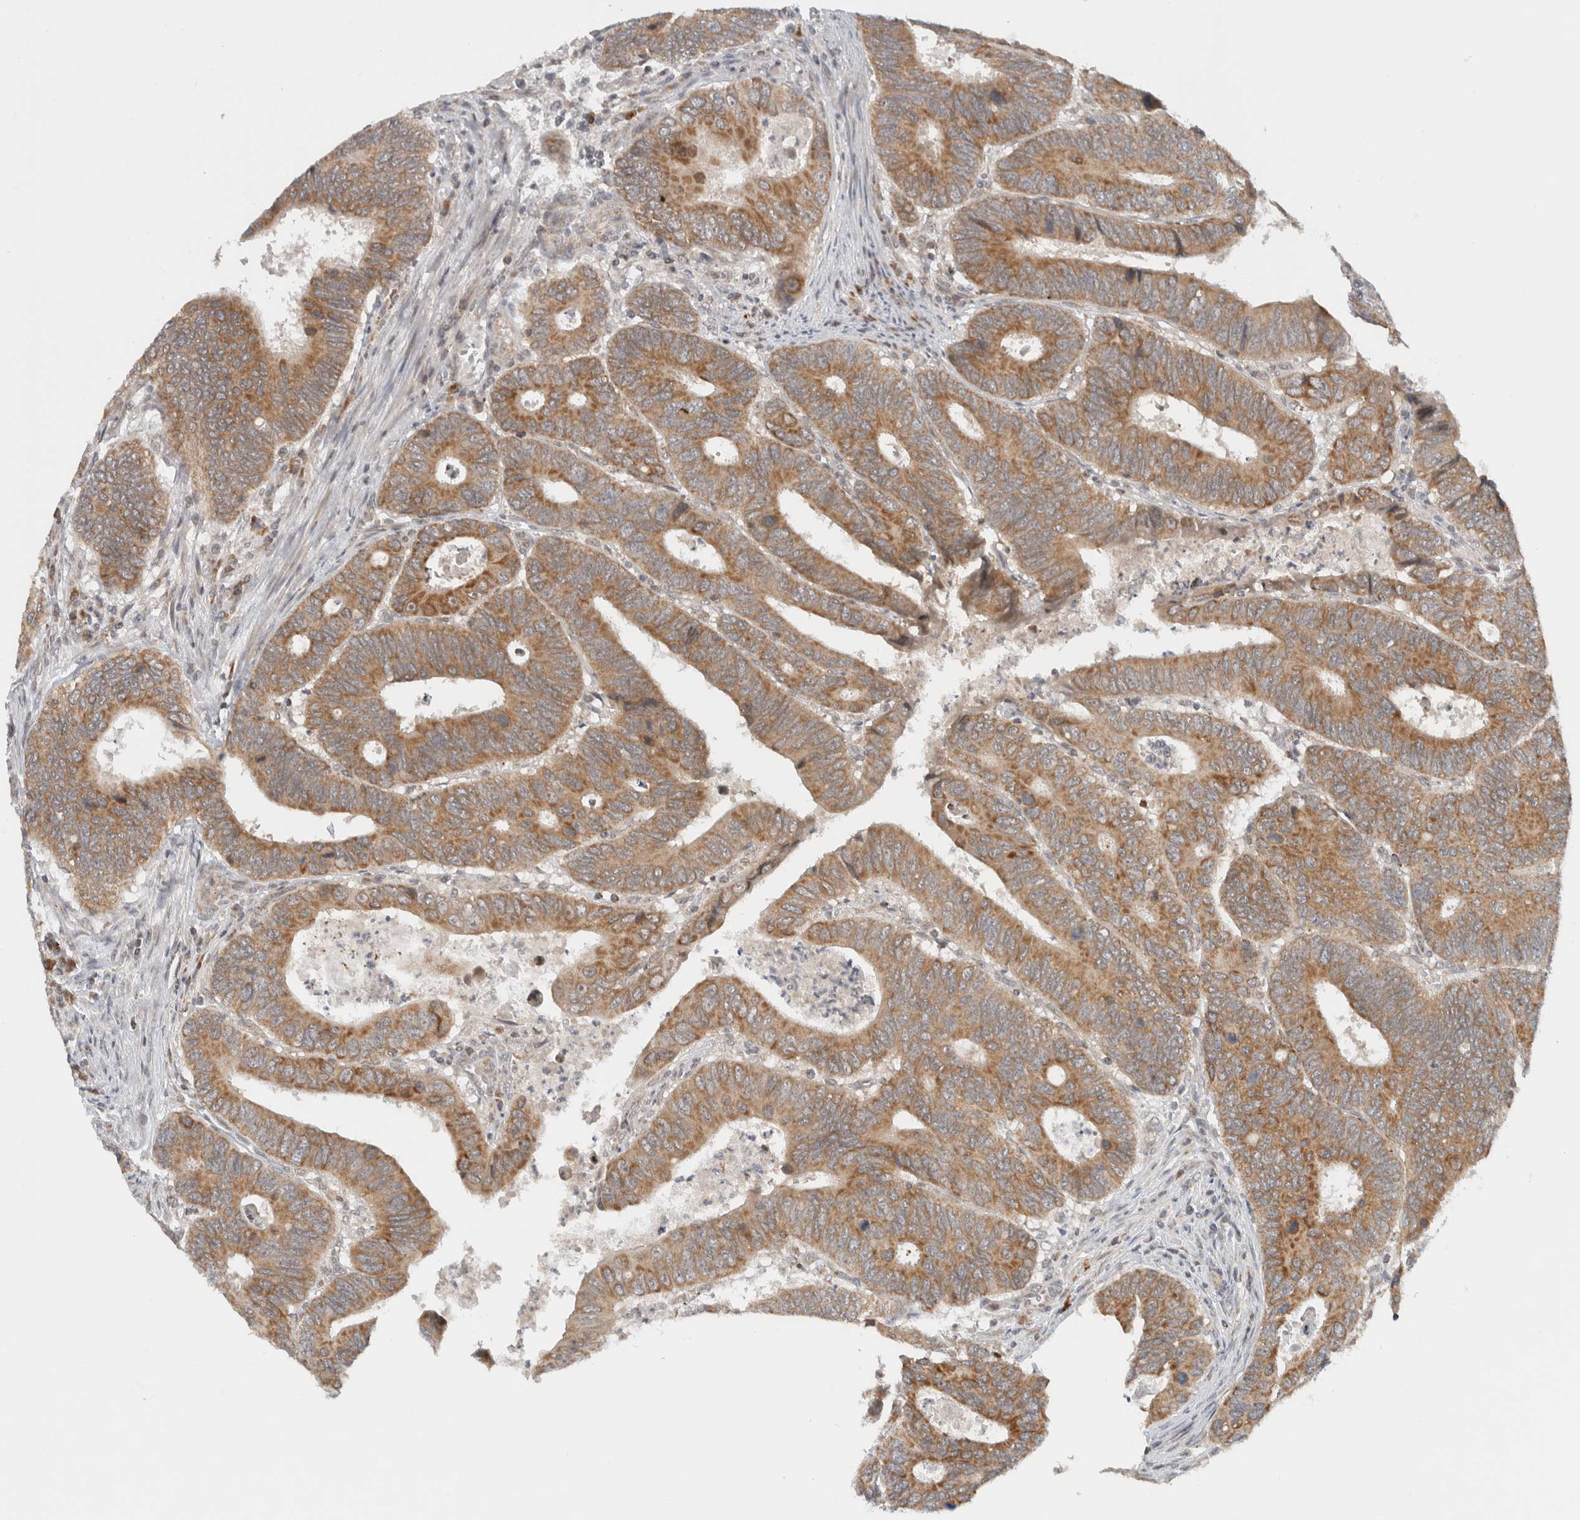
{"staining": {"intensity": "moderate", "quantity": ">75%", "location": "cytoplasmic/membranous"}, "tissue": "colorectal cancer", "cell_type": "Tumor cells", "image_type": "cancer", "snomed": [{"axis": "morphology", "description": "Adenocarcinoma, NOS"}, {"axis": "topography", "description": "Colon"}], "caption": "The immunohistochemical stain shows moderate cytoplasmic/membranous expression in tumor cells of colorectal cancer tissue. (brown staining indicates protein expression, while blue staining denotes nuclei).", "gene": "CMC2", "patient": {"sex": "male", "age": 72}}